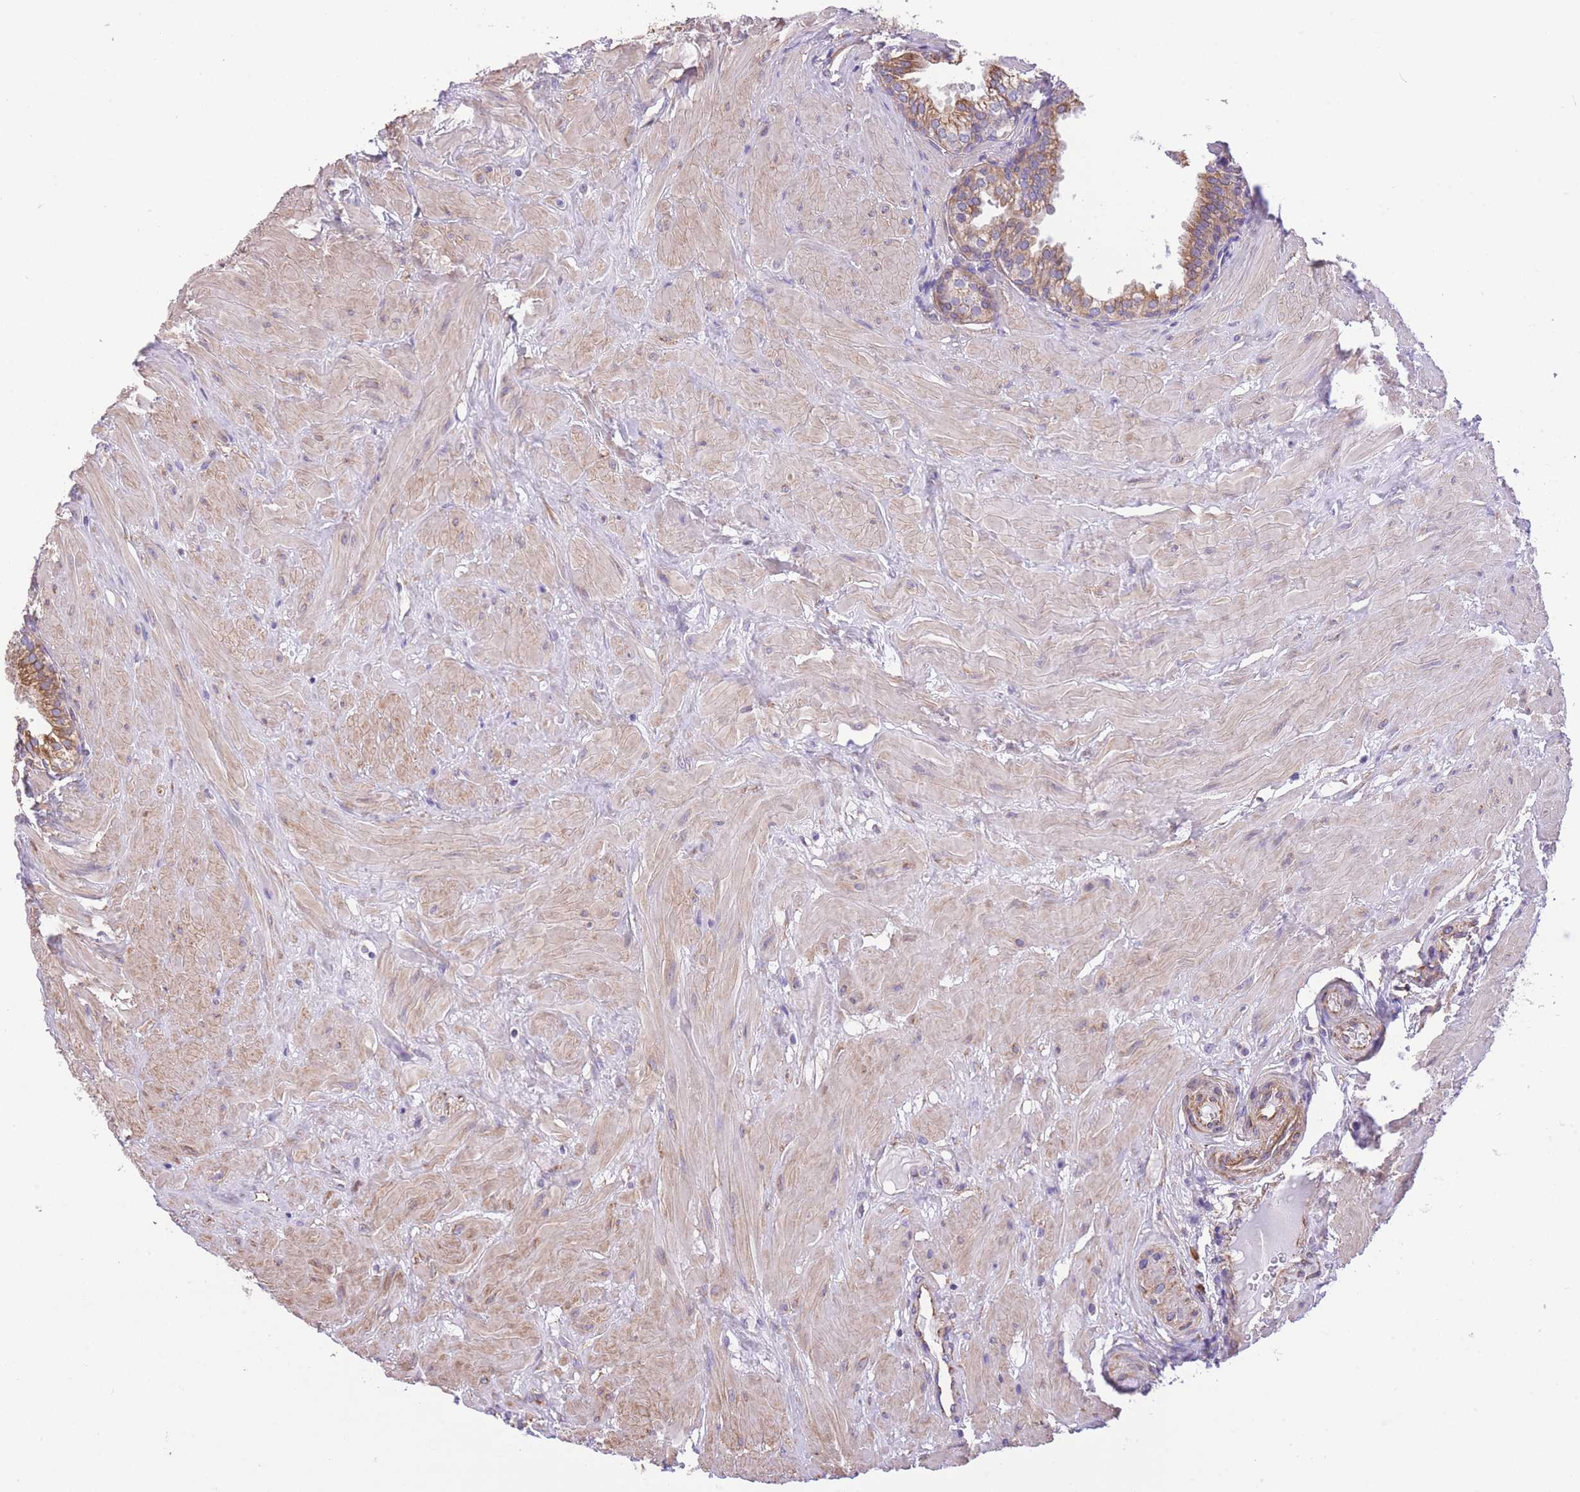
{"staining": {"intensity": "moderate", "quantity": "25%-75%", "location": "cytoplasmic/membranous"}, "tissue": "prostate", "cell_type": "Glandular cells", "image_type": "normal", "snomed": [{"axis": "morphology", "description": "Normal tissue, NOS"}, {"axis": "topography", "description": "Prostate"}, {"axis": "topography", "description": "Peripheral nerve tissue"}], "caption": "Protein expression by immunohistochemistry (IHC) reveals moderate cytoplasmic/membranous staining in about 25%-75% of glandular cells in benign prostate.", "gene": "RHOU", "patient": {"sex": "male", "age": 55}}